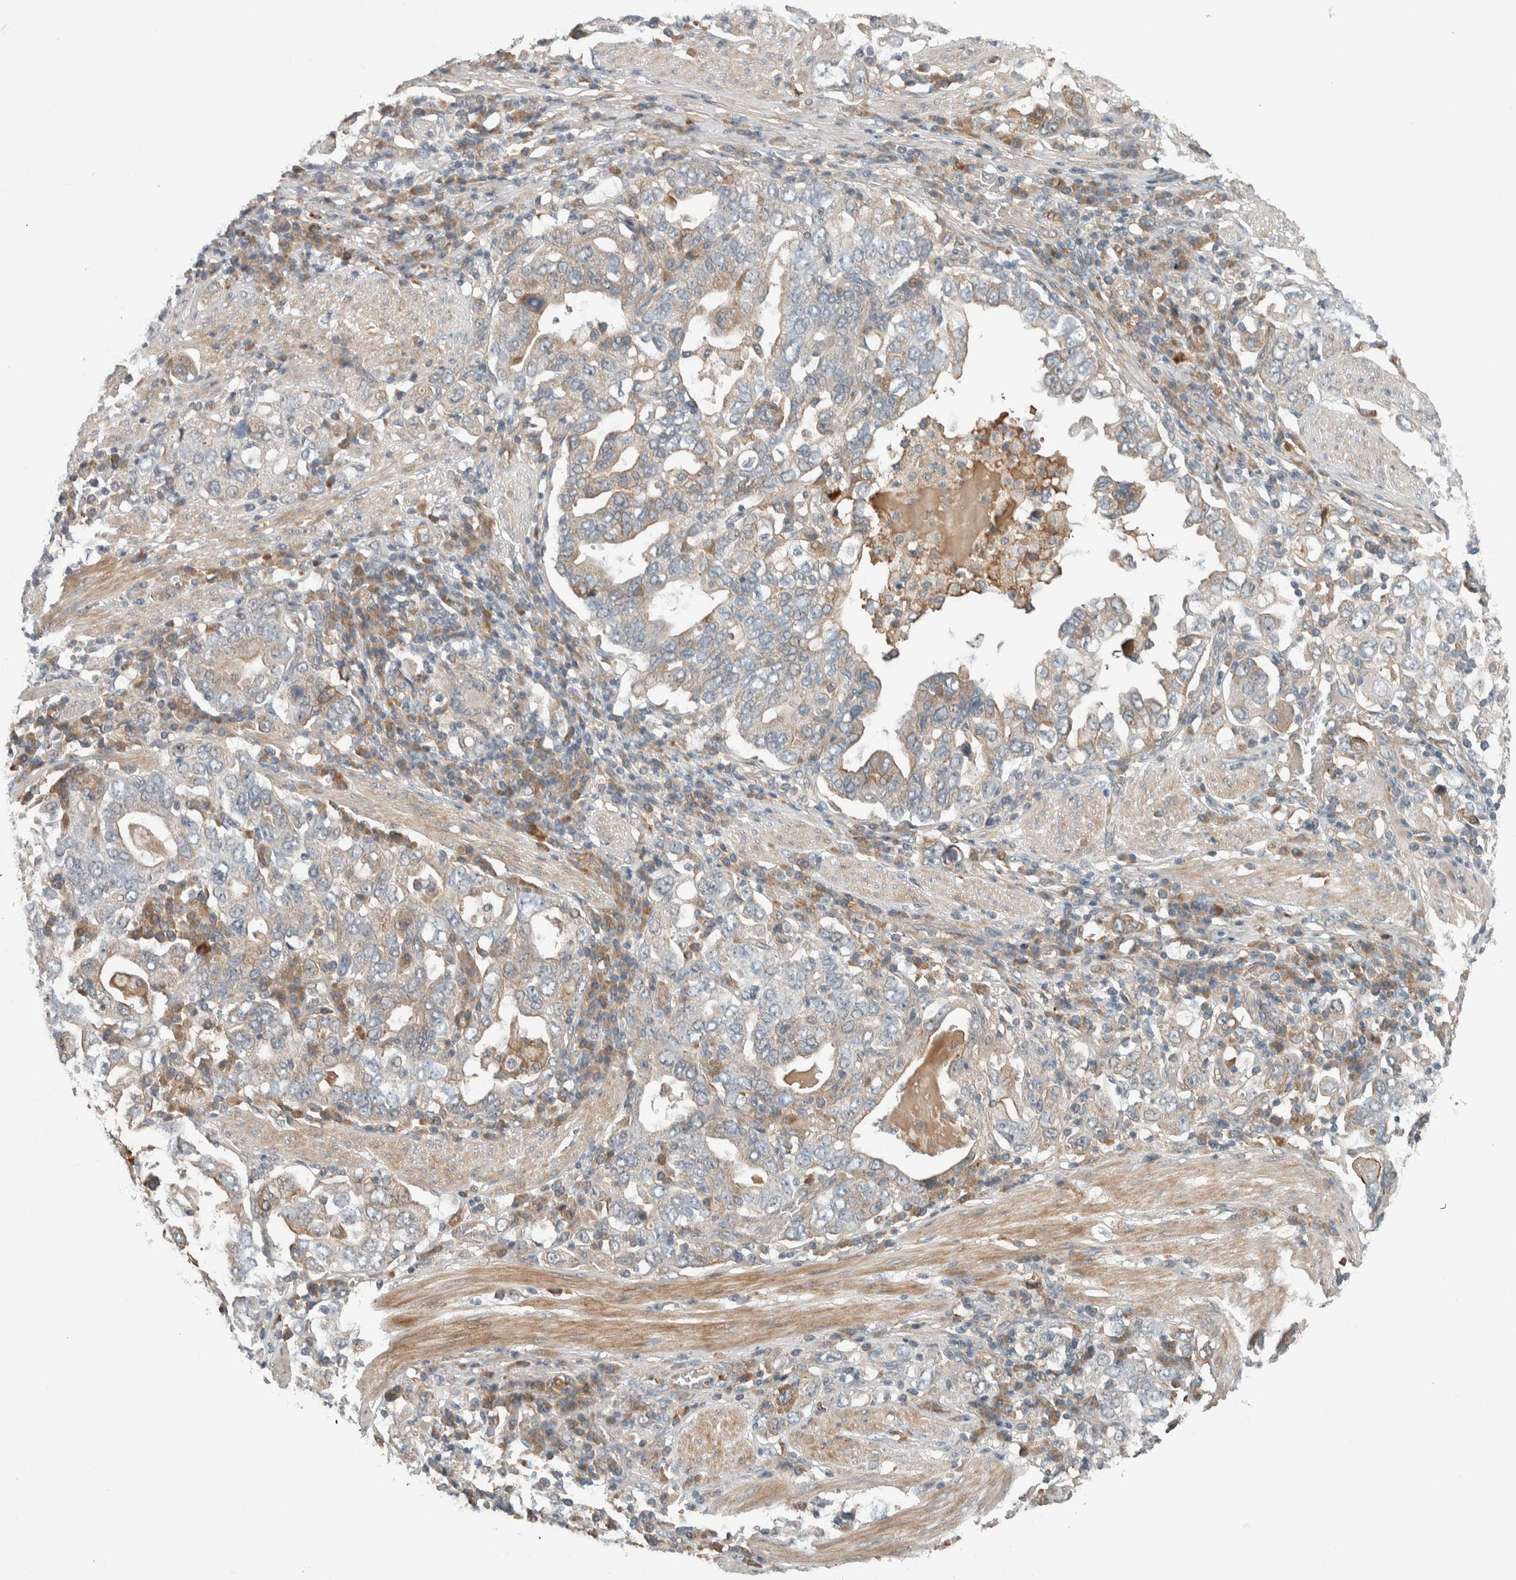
{"staining": {"intensity": "weak", "quantity": "25%-75%", "location": "cytoplasmic/membranous"}, "tissue": "stomach cancer", "cell_type": "Tumor cells", "image_type": "cancer", "snomed": [{"axis": "morphology", "description": "Adenocarcinoma, NOS"}, {"axis": "topography", "description": "Stomach, upper"}], "caption": "A high-resolution histopathology image shows IHC staining of adenocarcinoma (stomach), which exhibits weak cytoplasmic/membranous staining in approximately 25%-75% of tumor cells. (brown staining indicates protein expression, while blue staining denotes nuclei).", "gene": "ARMC7", "patient": {"sex": "male", "age": 62}}